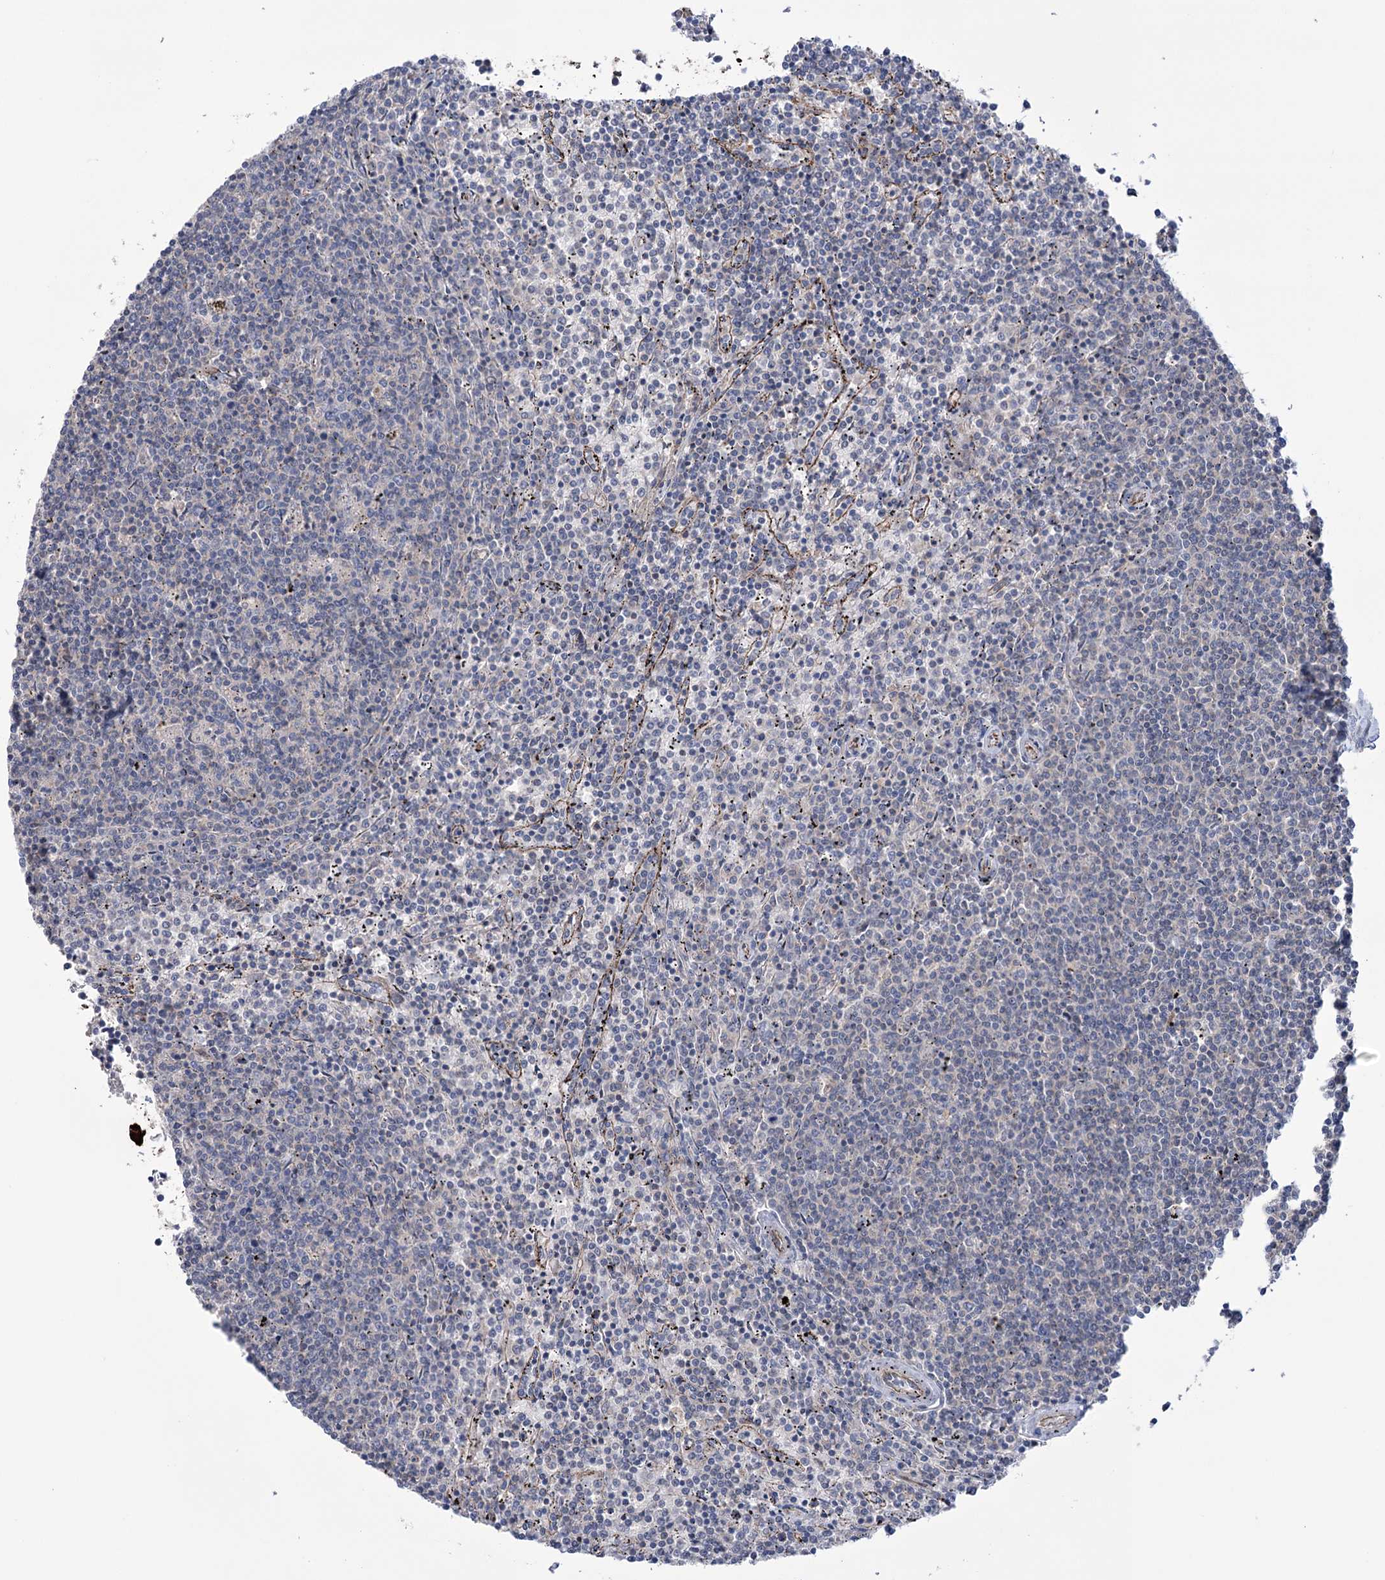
{"staining": {"intensity": "negative", "quantity": "none", "location": "none"}, "tissue": "lymphoma", "cell_type": "Tumor cells", "image_type": "cancer", "snomed": [{"axis": "morphology", "description": "Malignant lymphoma, non-Hodgkin's type, Low grade"}, {"axis": "topography", "description": "Spleen"}], "caption": "This image is of lymphoma stained with immunohistochemistry (IHC) to label a protein in brown with the nuclei are counter-stained blue. There is no positivity in tumor cells.", "gene": "TRIM71", "patient": {"sex": "female", "age": 50}}